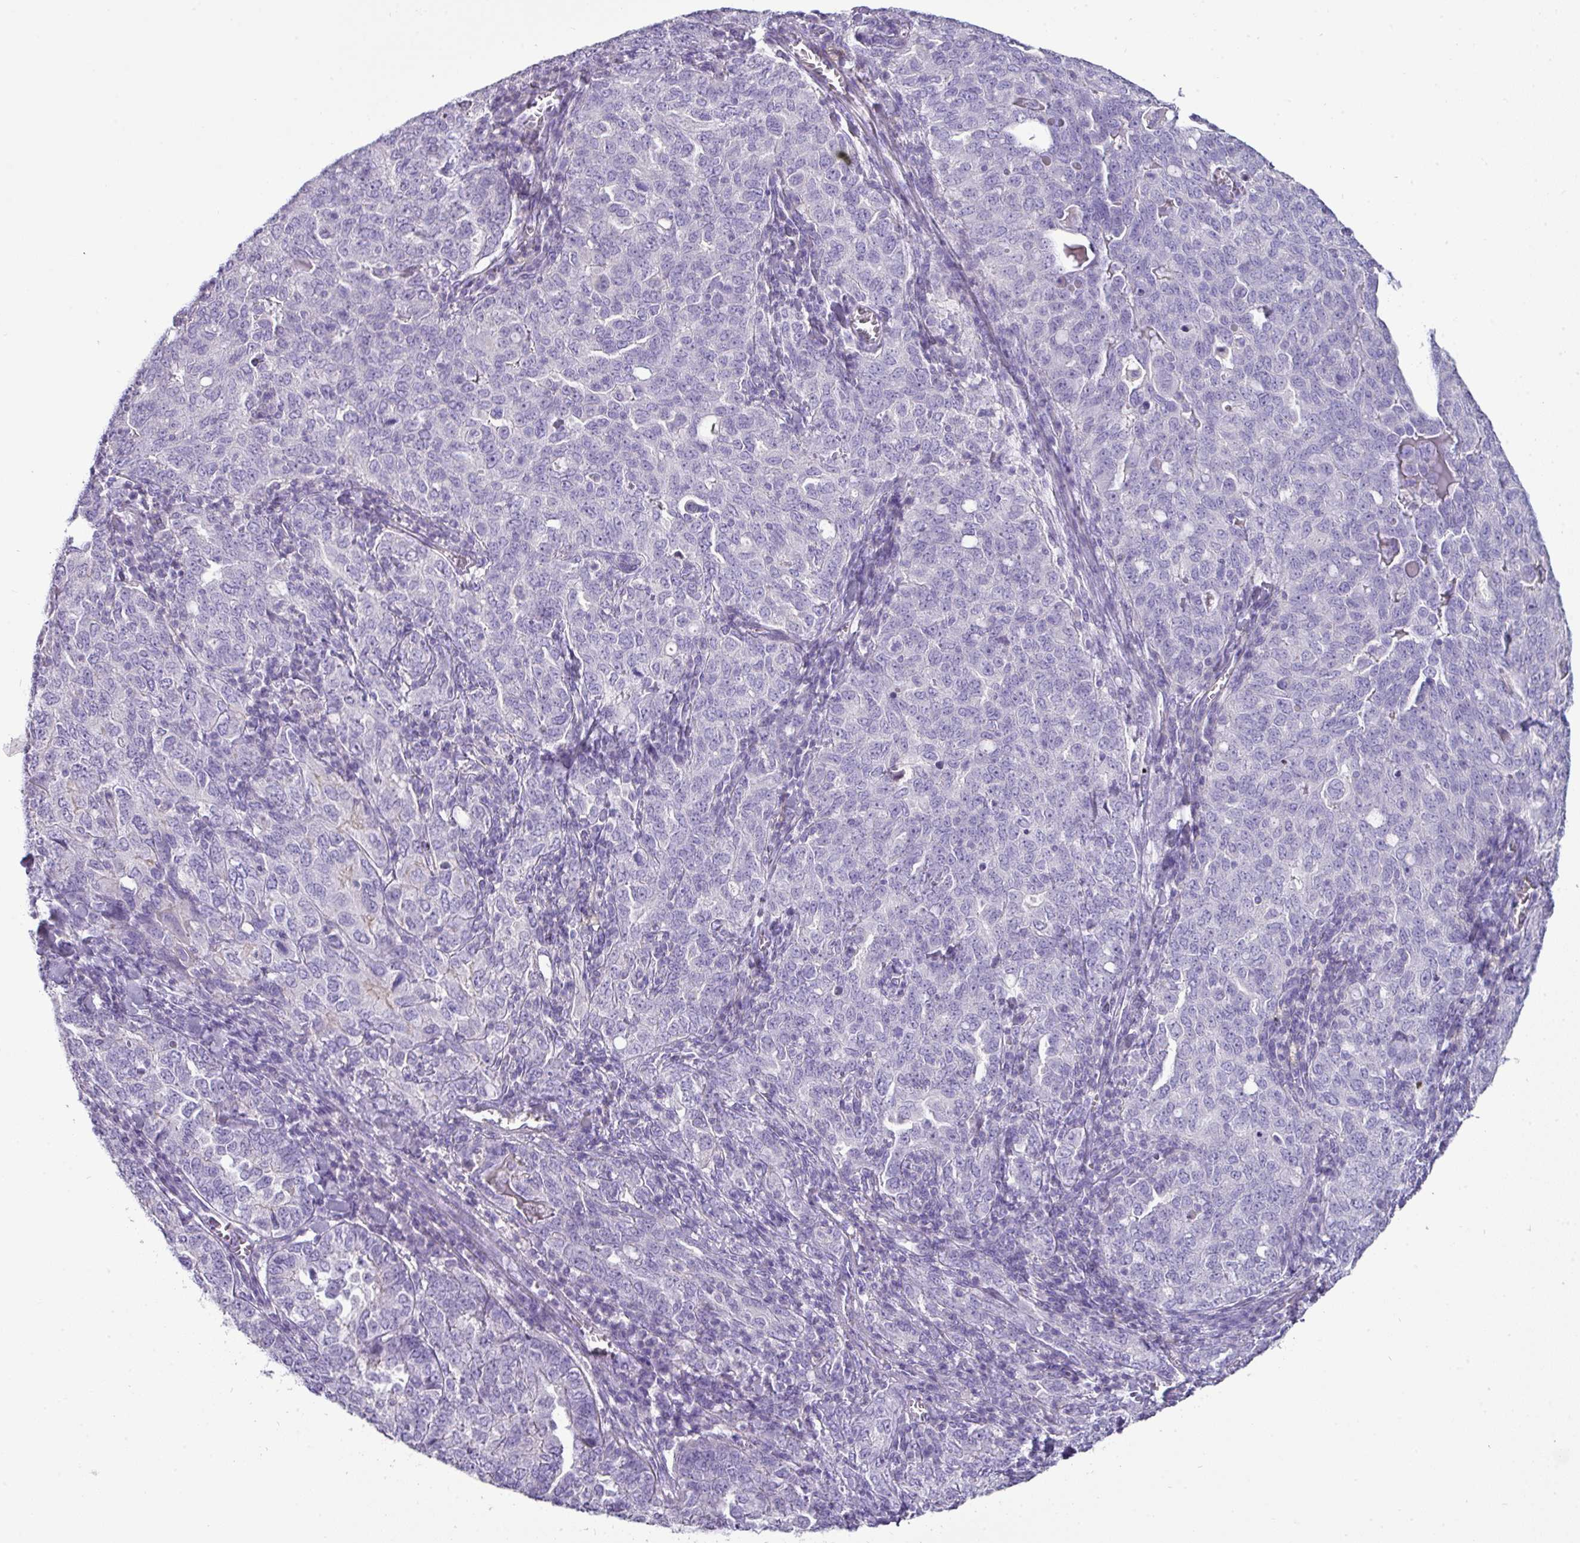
{"staining": {"intensity": "negative", "quantity": "none", "location": "none"}, "tissue": "ovarian cancer", "cell_type": "Tumor cells", "image_type": "cancer", "snomed": [{"axis": "morphology", "description": "Carcinoma, endometroid"}, {"axis": "topography", "description": "Ovary"}], "caption": "A photomicrograph of human ovarian cancer (endometroid carcinoma) is negative for staining in tumor cells.", "gene": "GSTA3", "patient": {"sex": "female", "age": 62}}